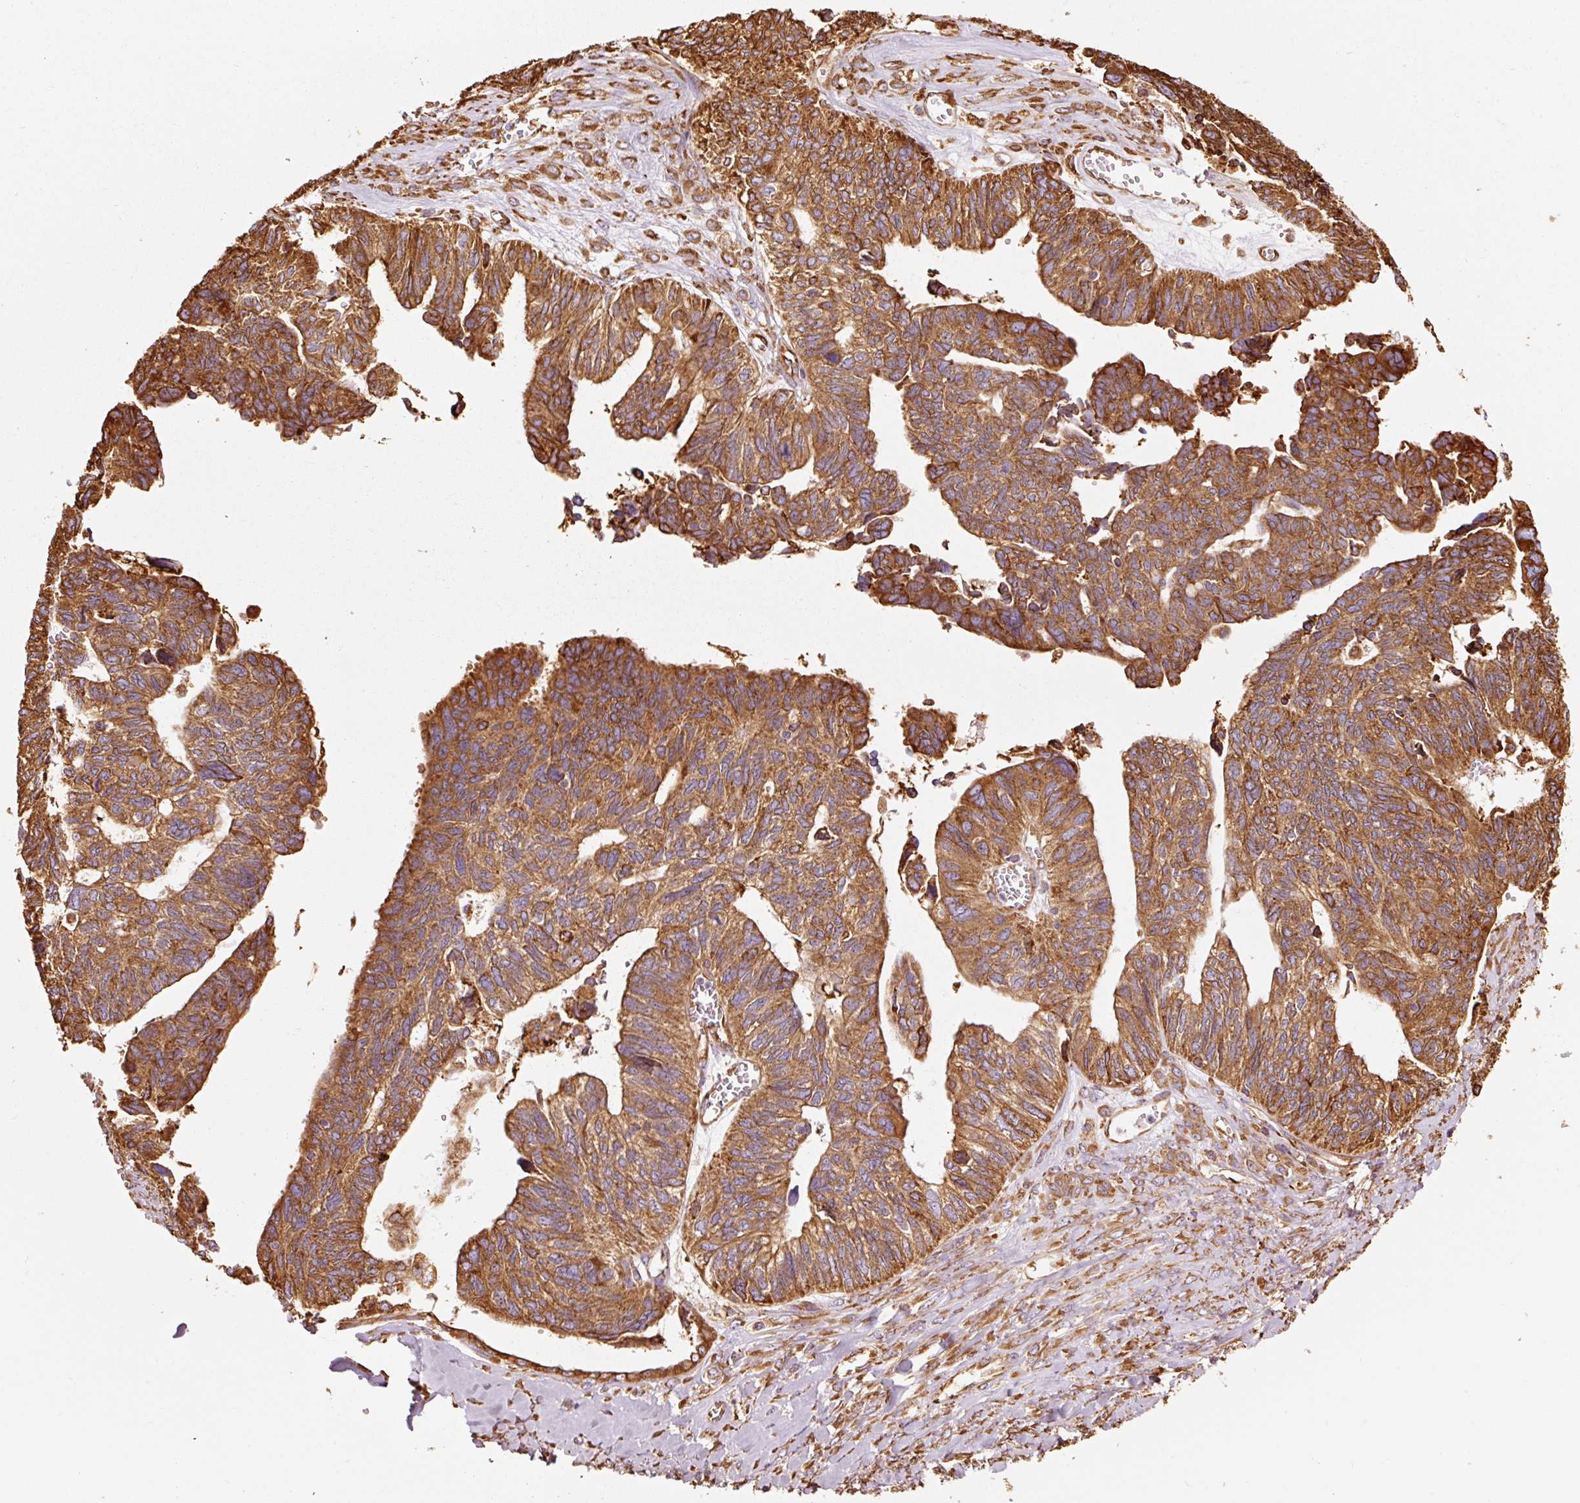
{"staining": {"intensity": "strong", "quantity": ">75%", "location": "cytoplasmic/membranous"}, "tissue": "ovarian cancer", "cell_type": "Tumor cells", "image_type": "cancer", "snomed": [{"axis": "morphology", "description": "Cystadenocarcinoma, serous, NOS"}, {"axis": "topography", "description": "Ovary"}], "caption": "A photomicrograph of ovarian serous cystadenocarcinoma stained for a protein displays strong cytoplasmic/membranous brown staining in tumor cells.", "gene": "KLC1", "patient": {"sex": "female", "age": 79}}